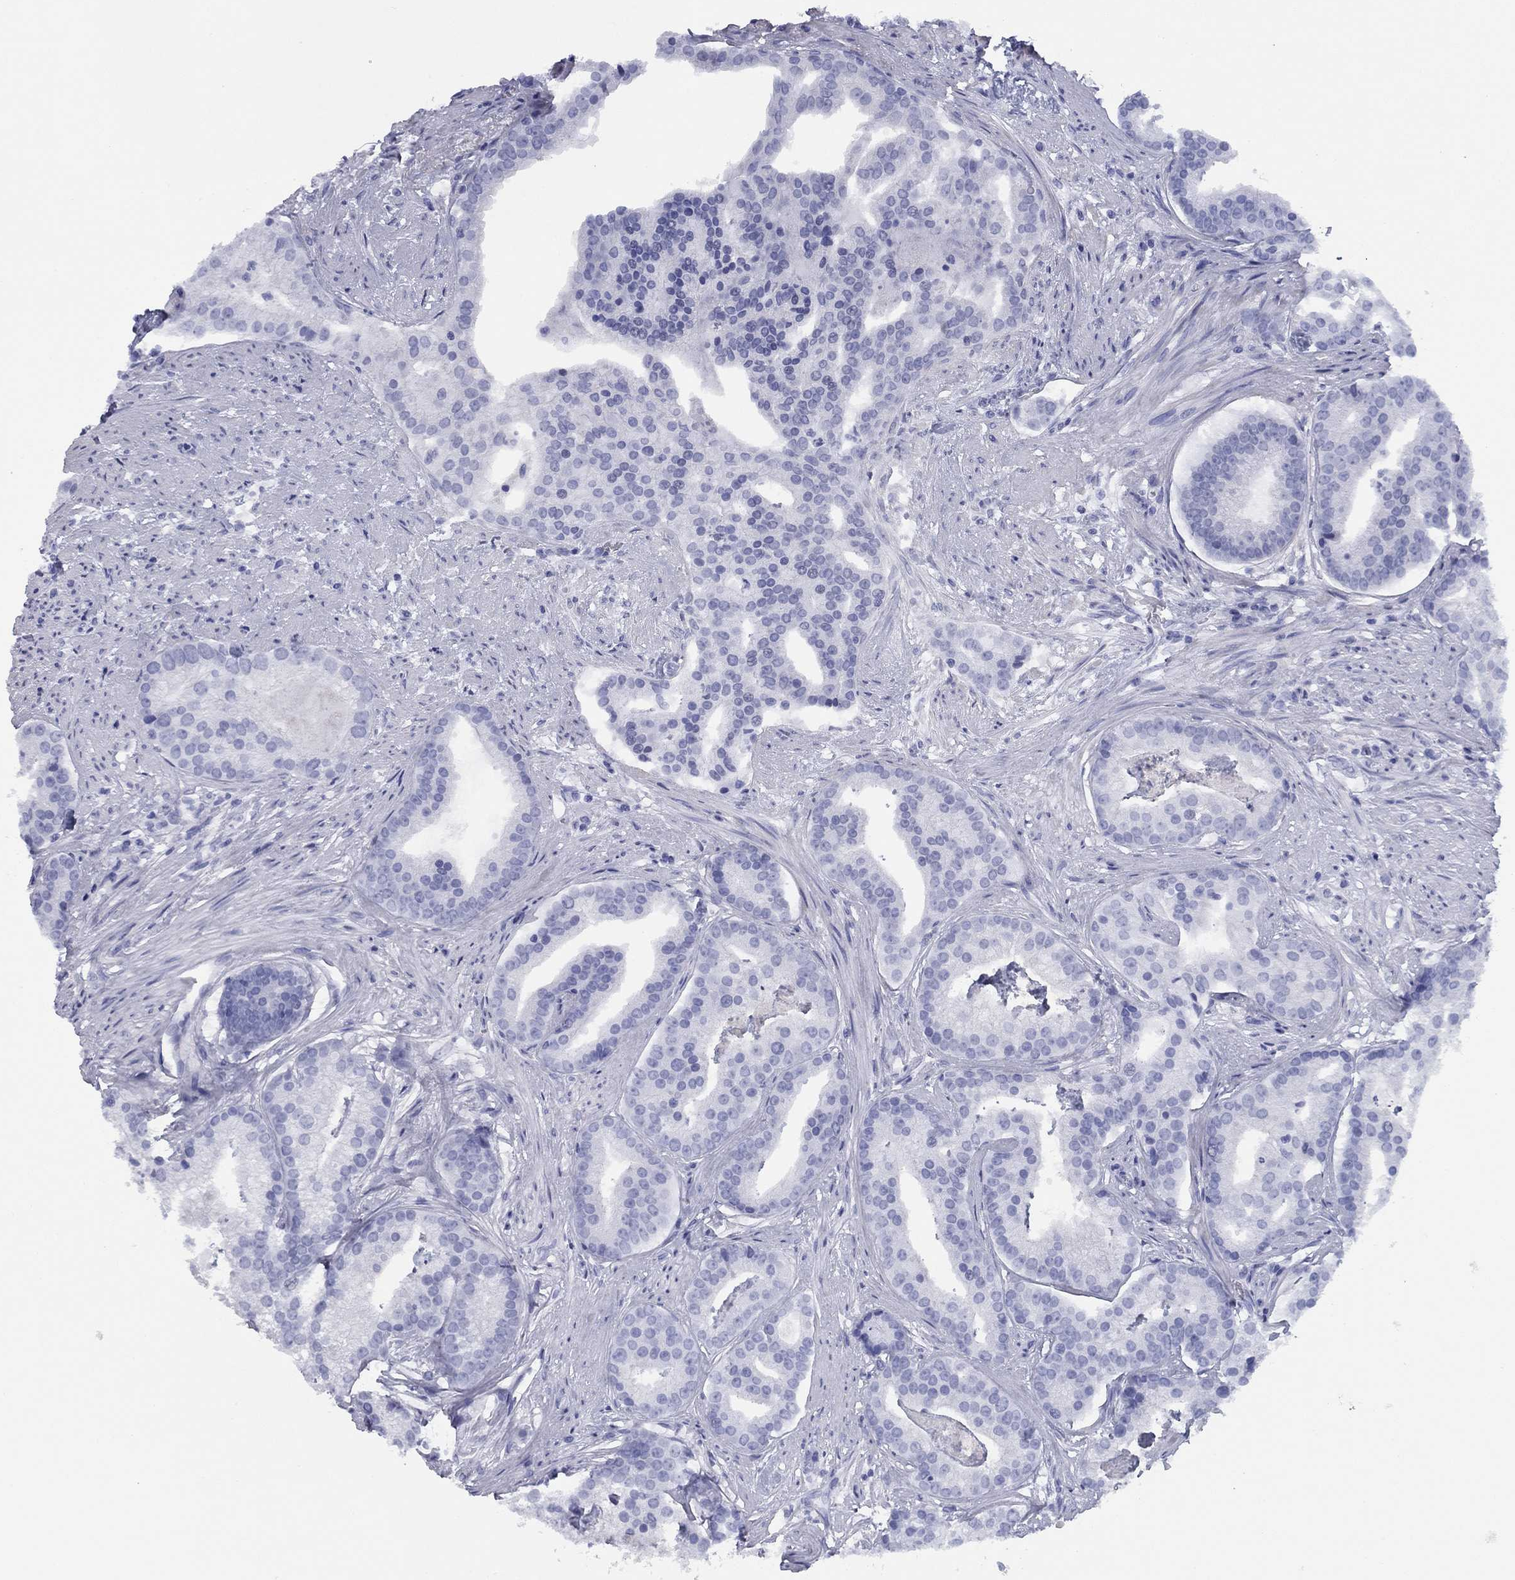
{"staining": {"intensity": "negative", "quantity": "none", "location": "none"}, "tissue": "prostate cancer", "cell_type": "Tumor cells", "image_type": "cancer", "snomed": [{"axis": "morphology", "description": "Adenocarcinoma, NOS"}, {"axis": "topography", "description": "Prostate and seminal vesicle, NOS"}, {"axis": "topography", "description": "Prostate"}], "caption": "Micrograph shows no significant protein staining in tumor cells of prostate cancer.", "gene": "TIGD4", "patient": {"sex": "male", "age": 44}}